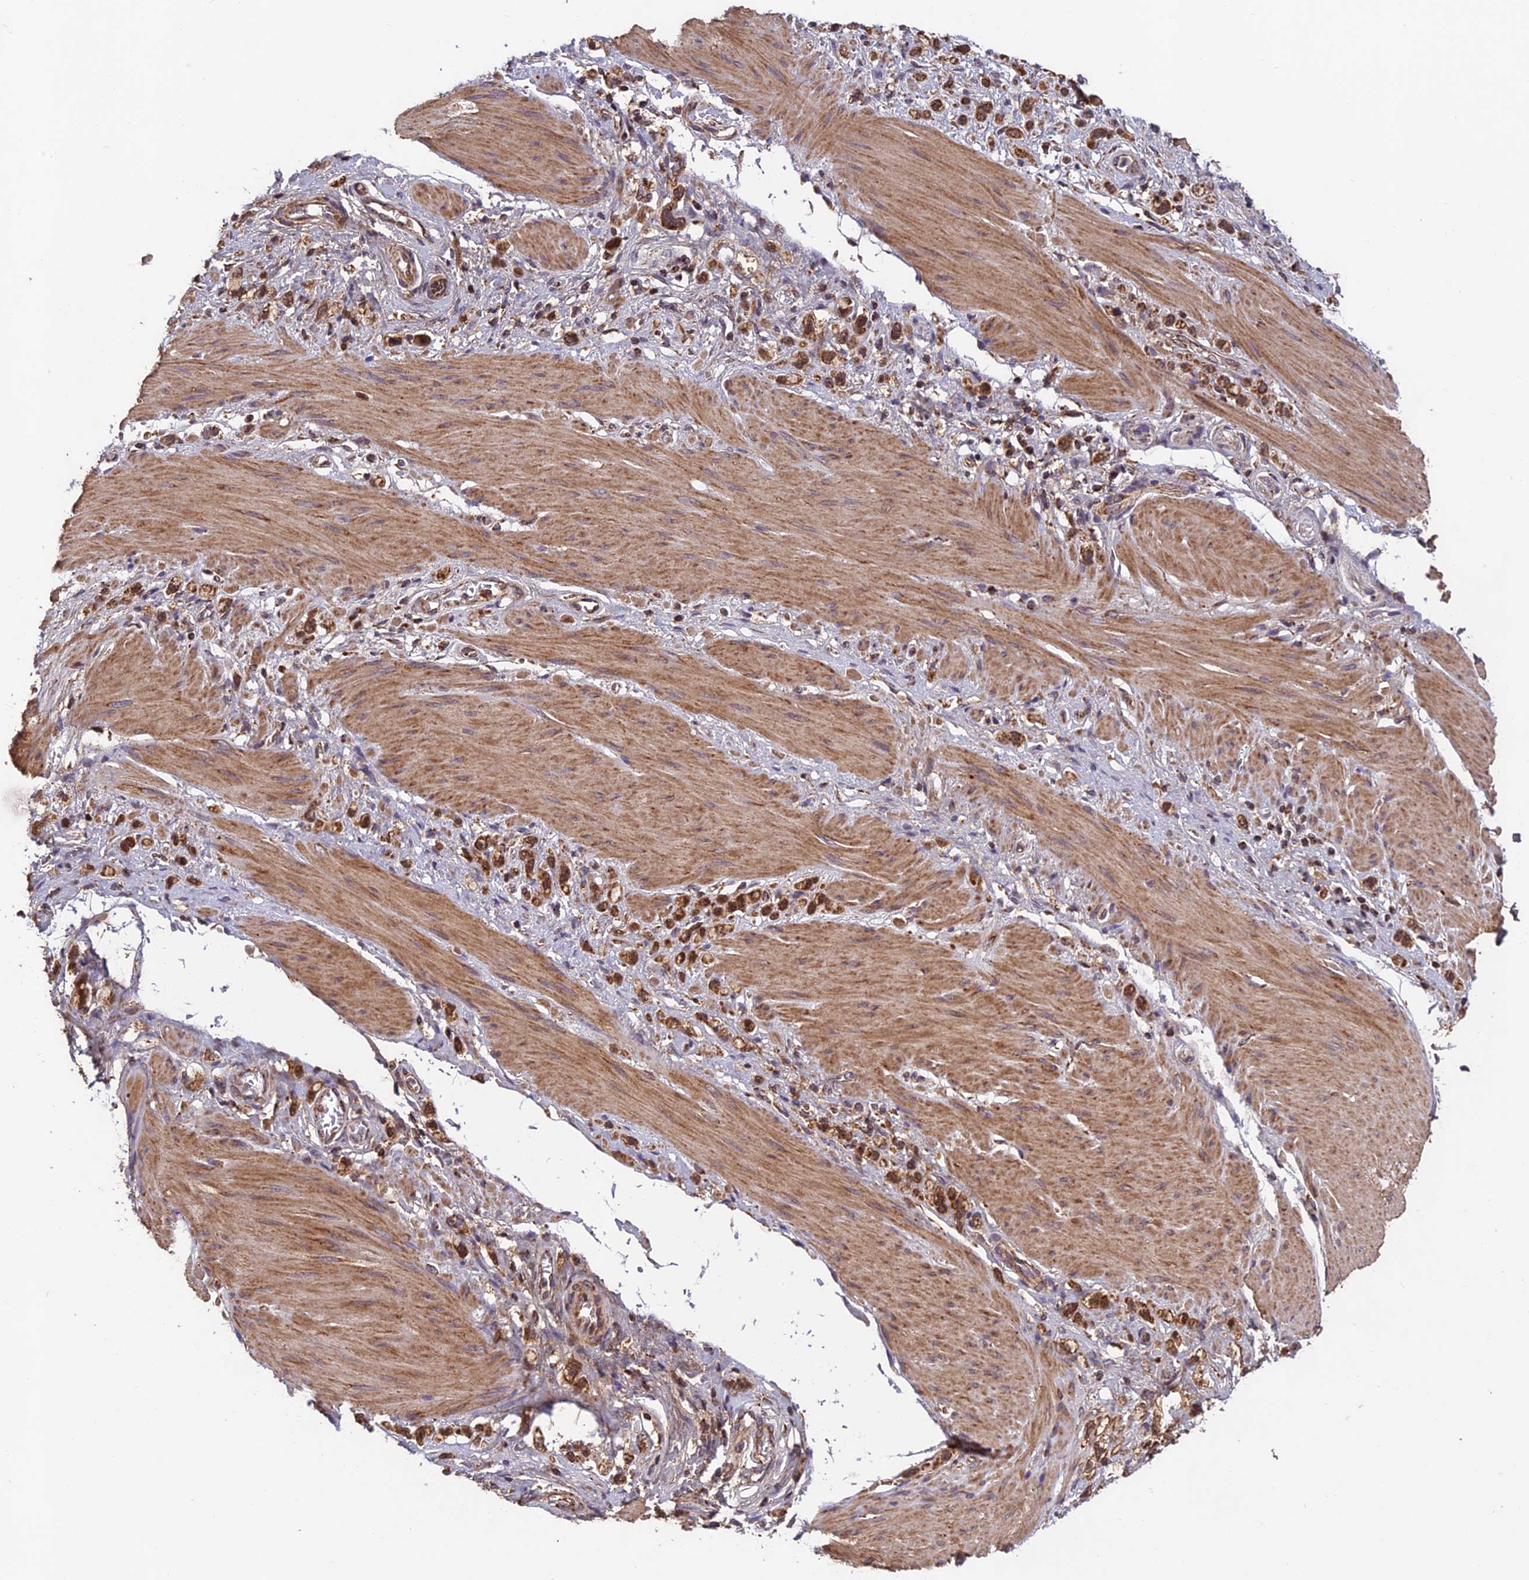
{"staining": {"intensity": "strong", "quantity": ">75%", "location": "cytoplasmic/membranous"}, "tissue": "stomach cancer", "cell_type": "Tumor cells", "image_type": "cancer", "snomed": [{"axis": "morphology", "description": "Adenocarcinoma, NOS"}, {"axis": "topography", "description": "Stomach"}], "caption": "Immunohistochemistry (IHC) (DAB) staining of human adenocarcinoma (stomach) displays strong cytoplasmic/membranous protein positivity in approximately >75% of tumor cells.", "gene": "CCDC15", "patient": {"sex": "female", "age": 65}}